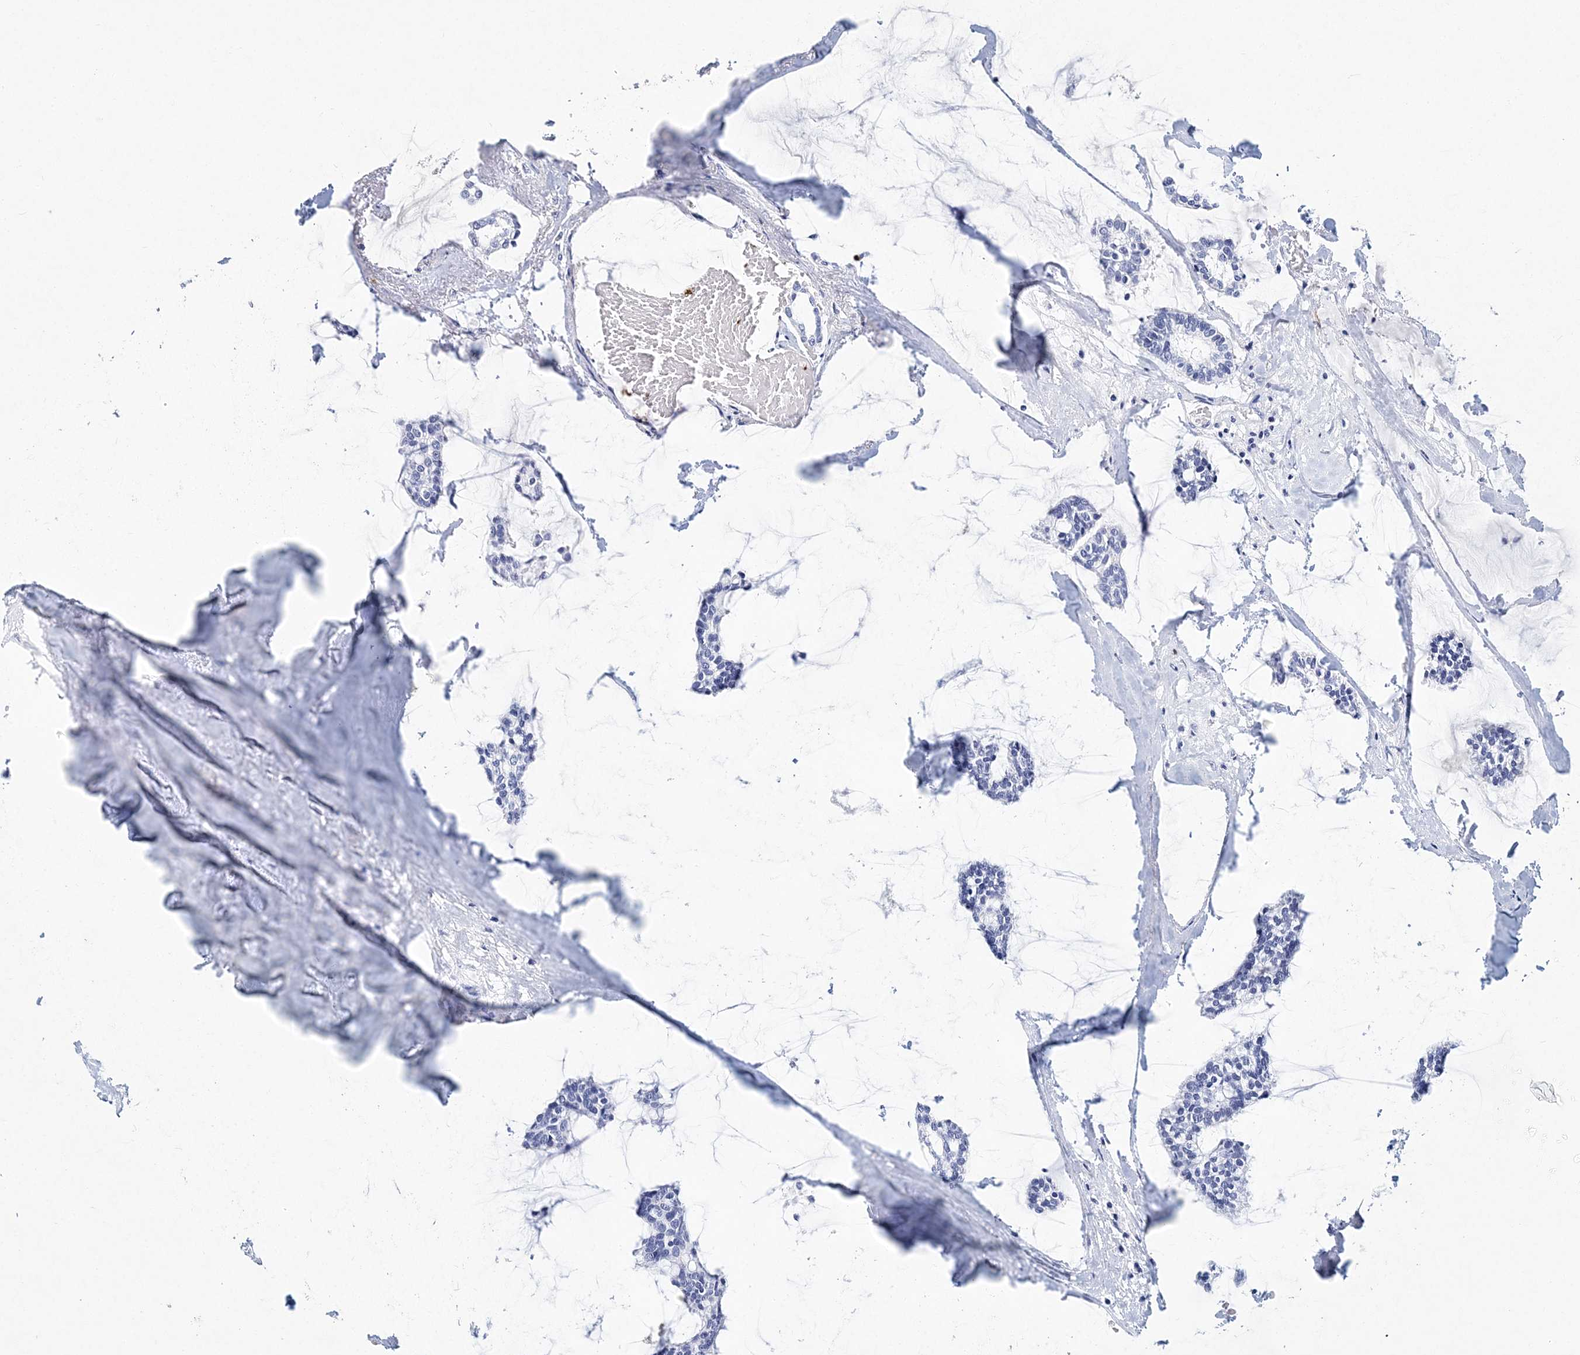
{"staining": {"intensity": "negative", "quantity": "none", "location": "none"}, "tissue": "breast cancer", "cell_type": "Tumor cells", "image_type": "cancer", "snomed": [{"axis": "morphology", "description": "Duct carcinoma"}, {"axis": "topography", "description": "Breast"}], "caption": "IHC micrograph of human breast invasive ductal carcinoma stained for a protein (brown), which displays no staining in tumor cells.", "gene": "ITGA2B", "patient": {"sex": "female", "age": 93}}